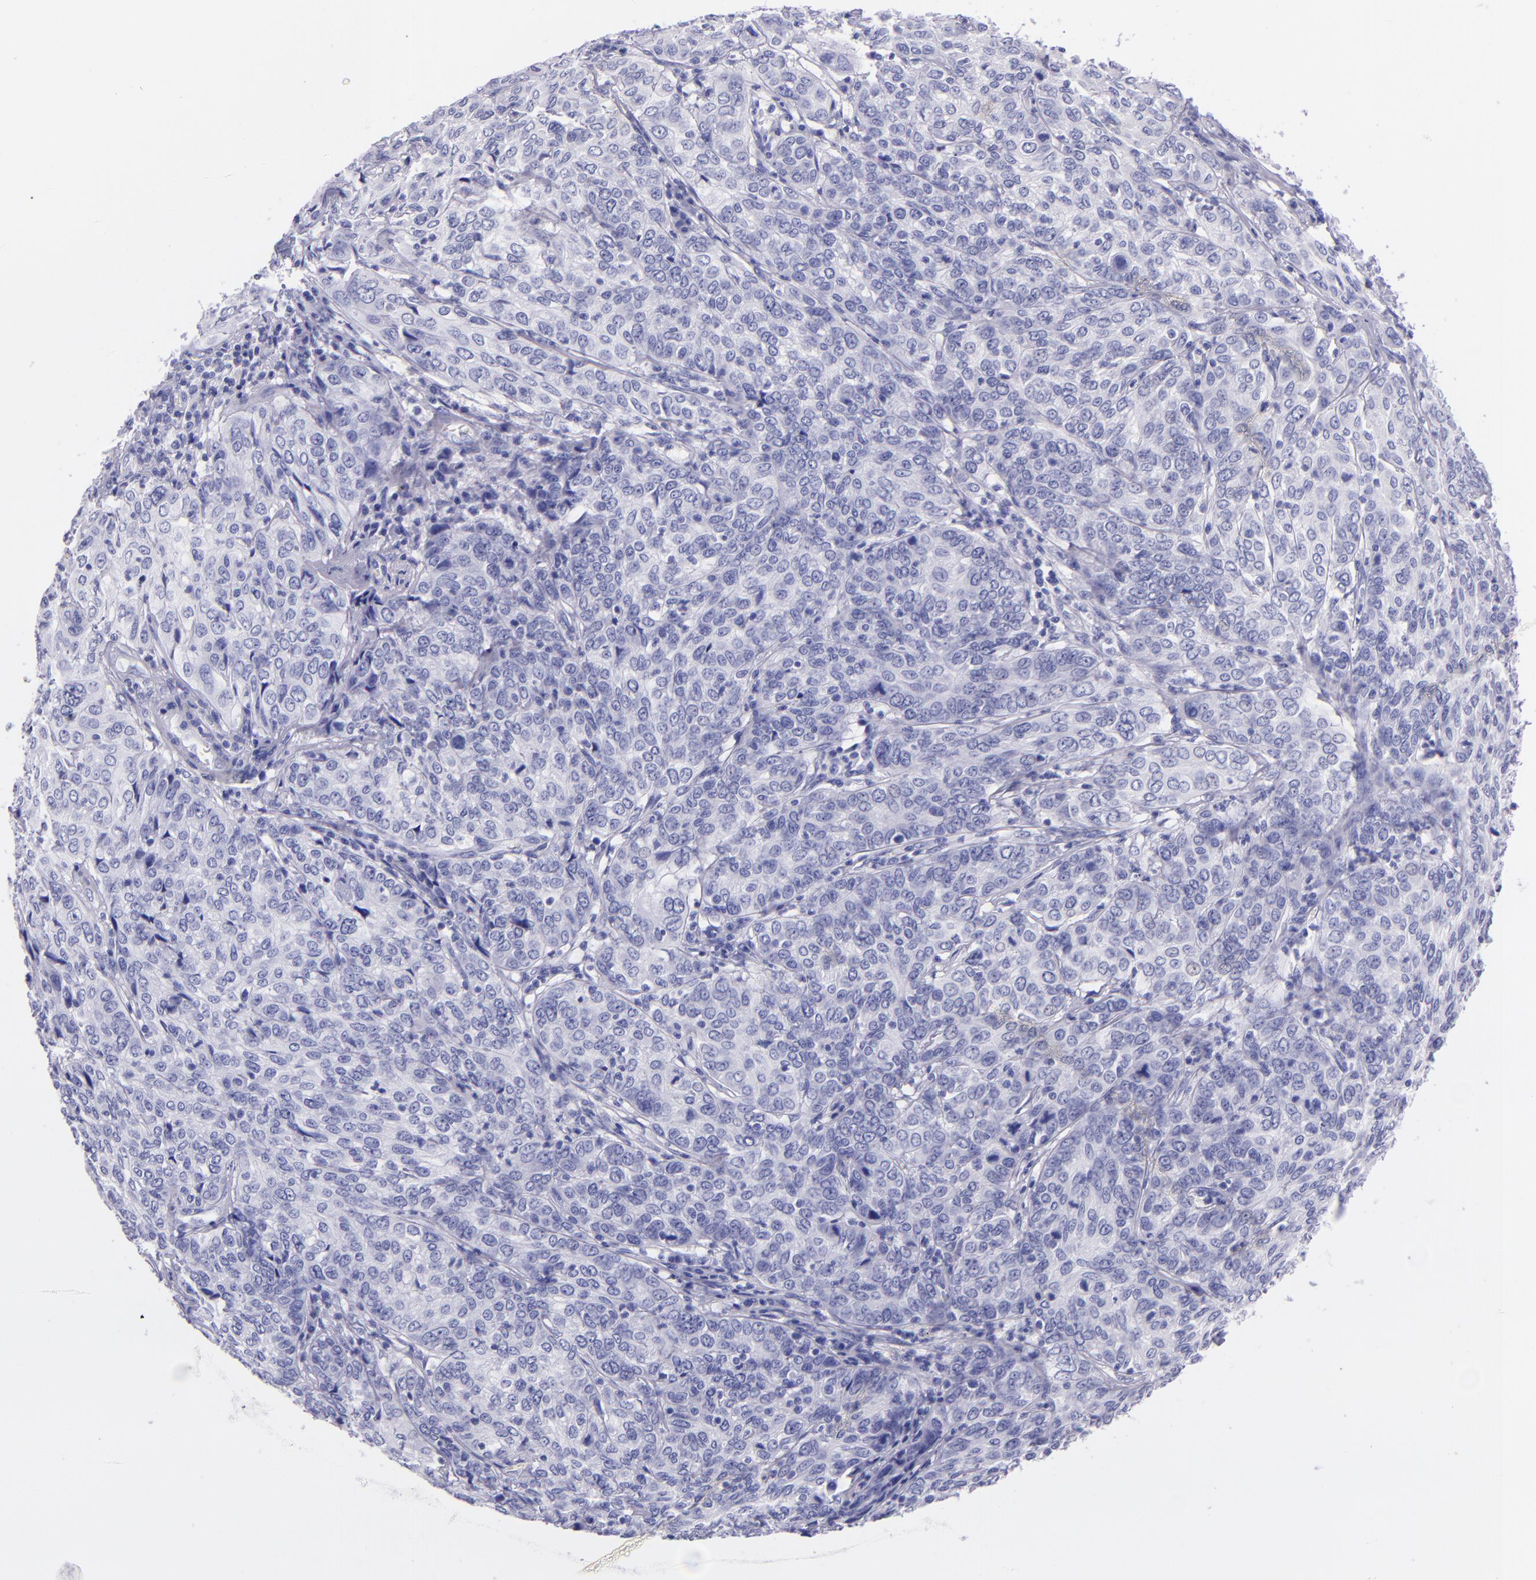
{"staining": {"intensity": "negative", "quantity": "none", "location": "none"}, "tissue": "cervical cancer", "cell_type": "Tumor cells", "image_type": "cancer", "snomed": [{"axis": "morphology", "description": "Squamous cell carcinoma, NOS"}, {"axis": "topography", "description": "Cervix"}], "caption": "A high-resolution histopathology image shows IHC staining of cervical squamous cell carcinoma, which shows no significant expression in tumor cells.", "gene": "SFTPA2", "patient": {"sex": "female", "age": 38}}